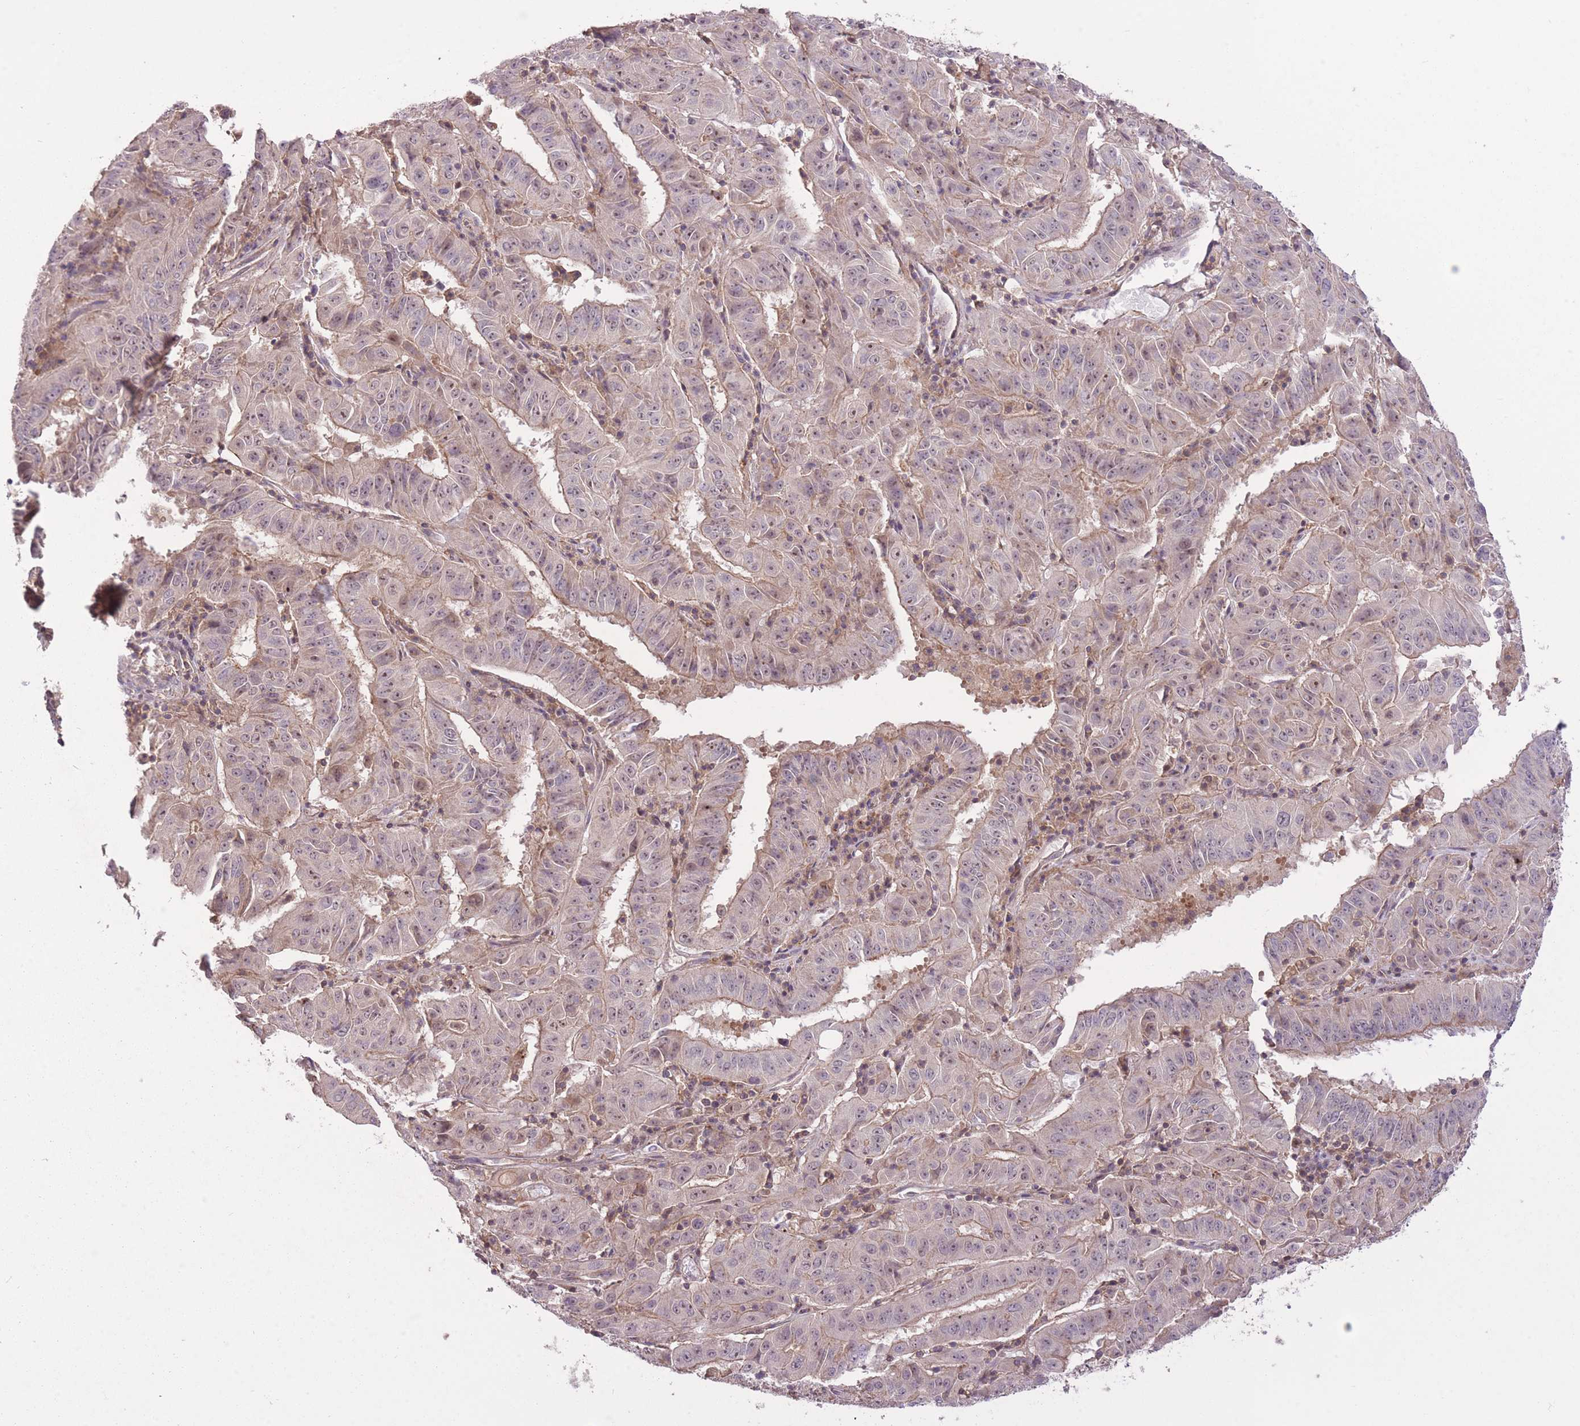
{"staining": {"intensity": "weak", "quantity": "25%-75%", "location": "nuclear"}, "tissue": "pancreatic cancer", "cell_type": "Tumor cells", "image_type": "cancer", "snomed": [{"axis": "morphology", "description": "Adenocarcinoma, NOS"}, {"axis": "topography", "description": "Pancreas"}], "caption": "A high-resolution histopathology image shows immunohistochemistry (IHC) staining of pancreatic cancer, which reveals weak nuclear staining in approximately 25%-75% of tumor cells. The staining was performed using DAB, with brown indicating positive protein expression. Nuclei are stained blue with hematoxylin.", "gene": "POLR3F", "patient": {"sex": "male", "age": 63}}